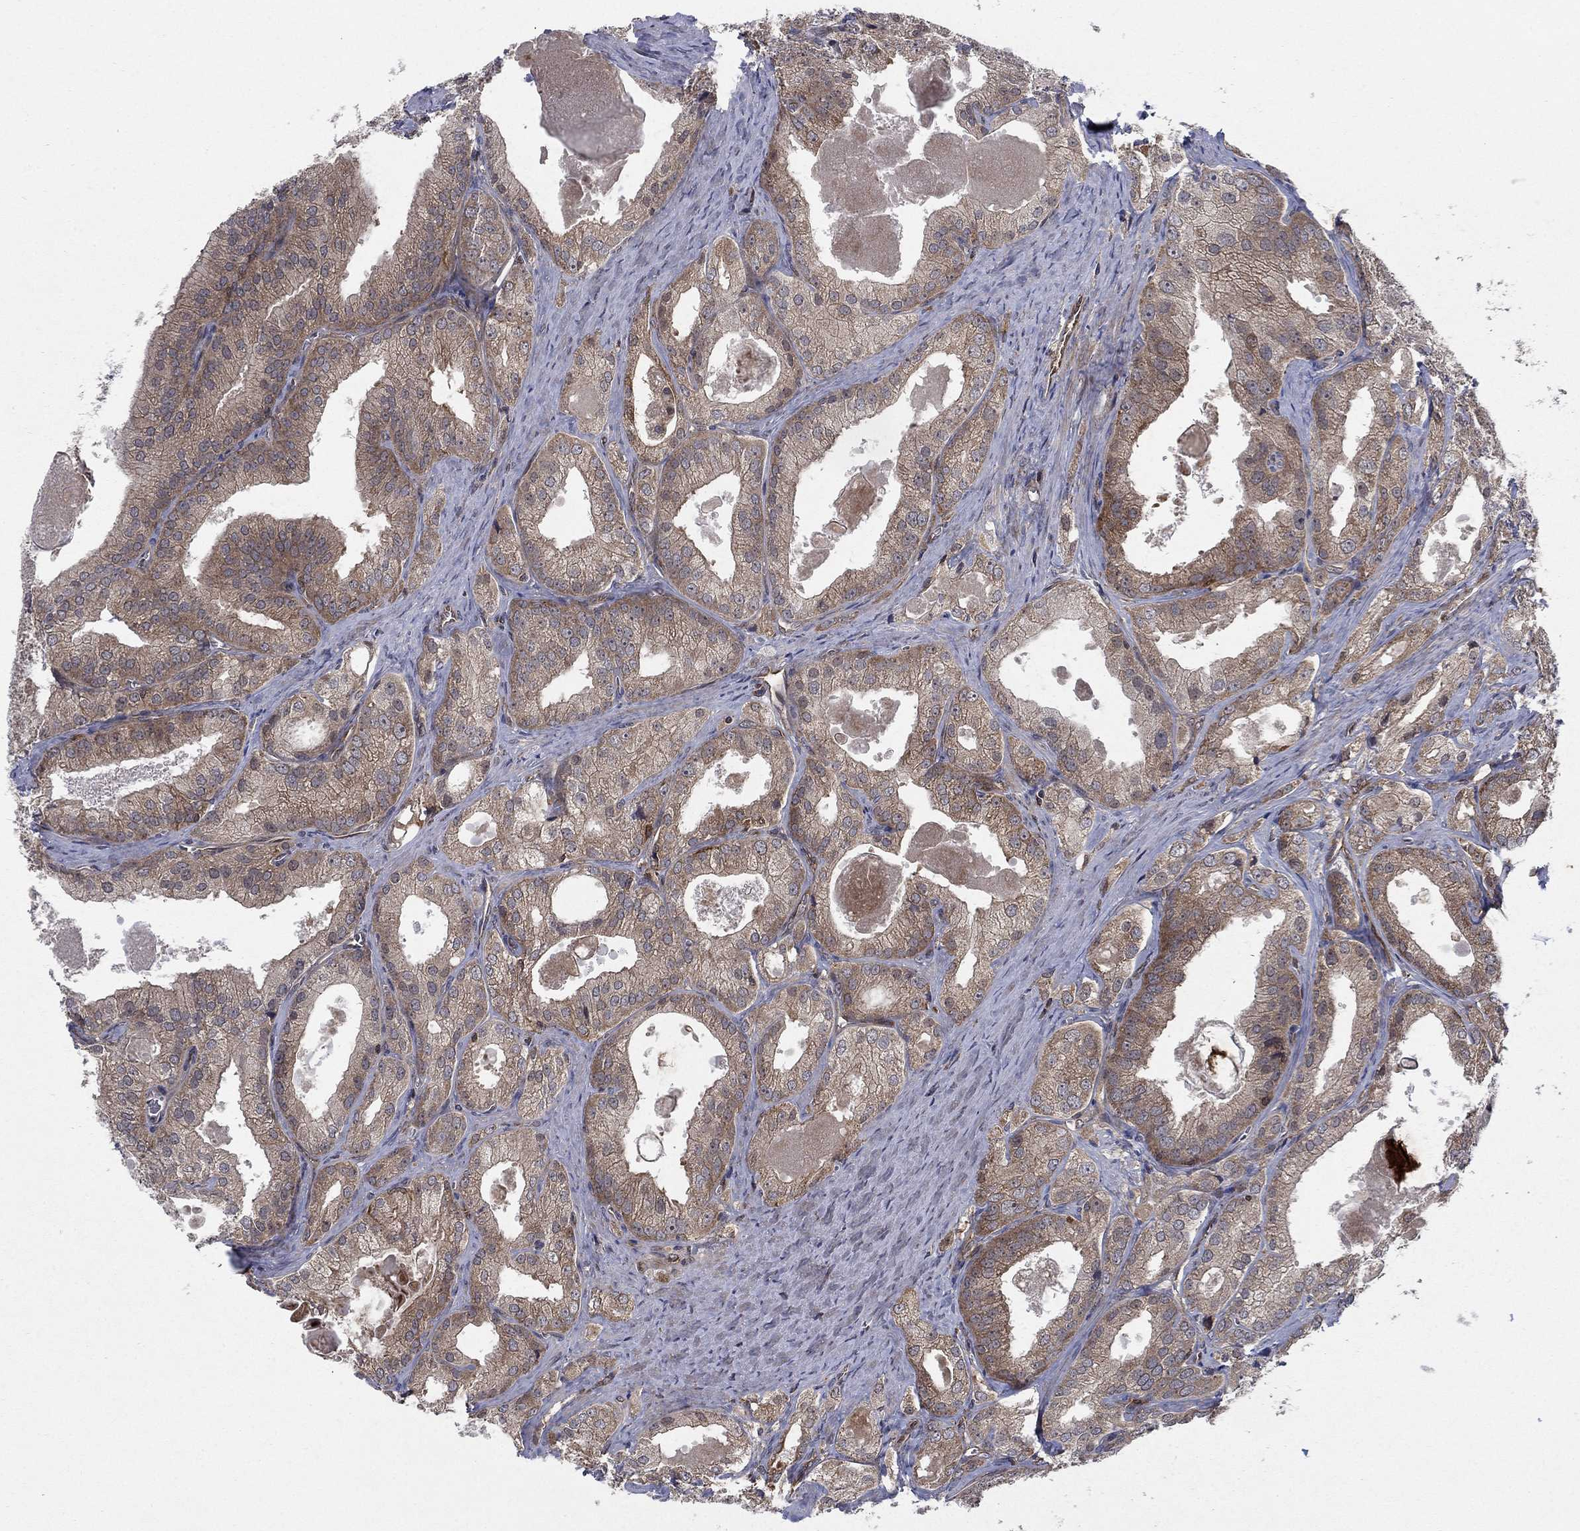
{"staining": {"intensity": "moderate", "quantity": ">75%", "location": "cytoplasmic/membranous"}, "tissue": "prostate cancer", "cell_type": "Tumor cells", "image_type": "cancer", "snomed": [{"axis": "morphology", "description": "Adenocarcinoma, NOS"}, {"axis": "morphology", "description": "Adenocarcinoma, High grade"}, {"axis": "topography", "description": "Prostate"}], "caption": "Protein positivity by immunohistochemistry shows moderate cytoplasmic/membranous expression in approximately >75% of tumor cells in prostate cancer.", "gene": "IFI35", "patient": {"sex": "male", "age": 70}}